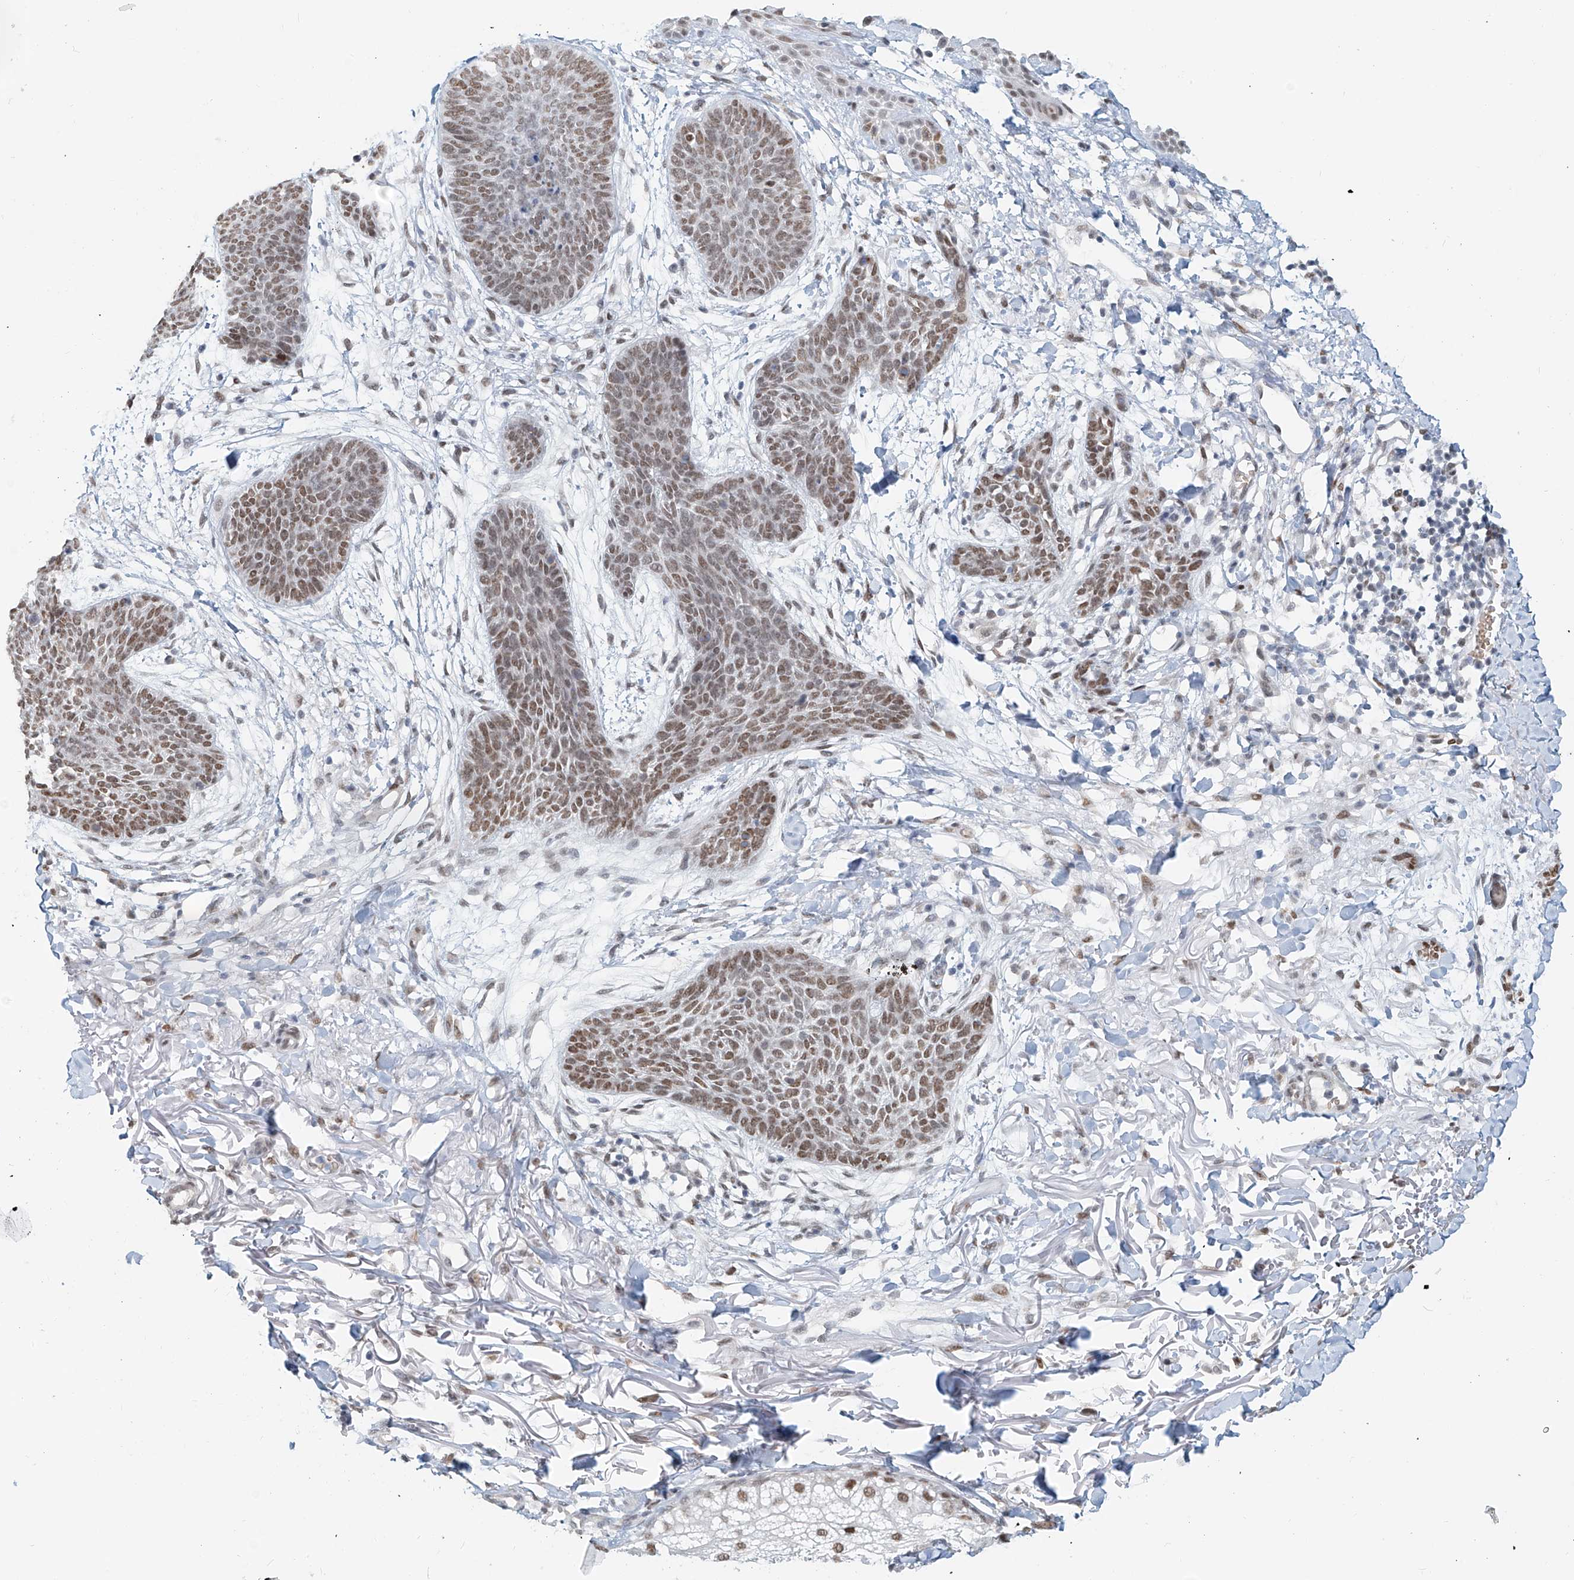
{"staining": {"intensity": "moderate", "quantity": ">75%", "location": "nuclear"}, "tissue": "skin cancer", "cell_type": "Tumor cells", "image_type": "cancer", "snomed": [{"axis": "morphology", "description": "Basal cell carcinoma"}, {"axis": "topography", "description": "Skin"}], "caption": "Basal cell carcinoma (skin) tissue displays moderate nuclear staining in about >75% of tumor cells", "gene": "SASH1", "patient": {"sex": "male", "age": 85}}